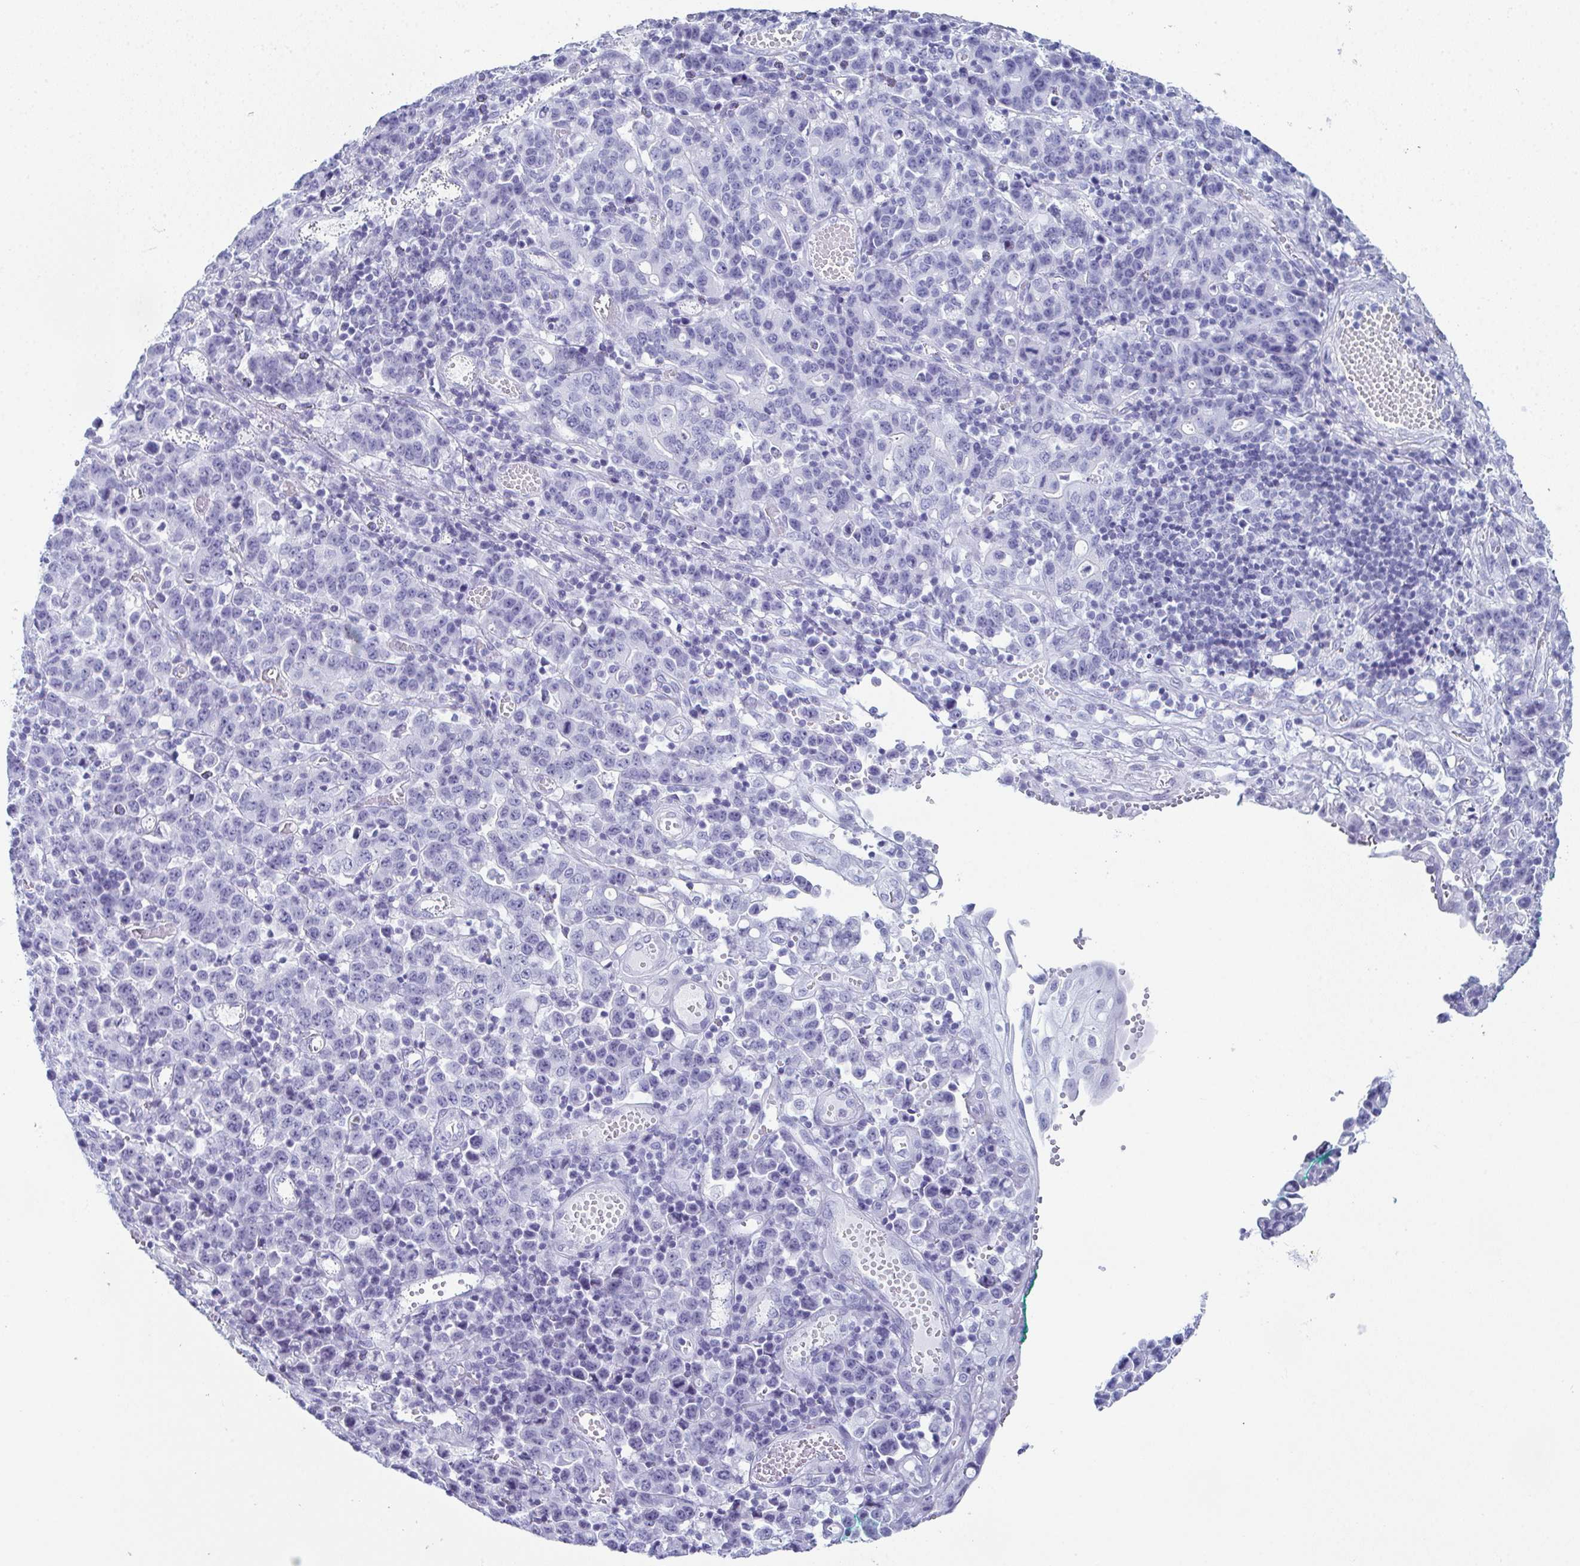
{"staining": {"intensity": "negative", "quantity": "none", "location": "none"}, "tissue": "stomach cancer", "cell_type": "Tumor cells", "image_type": "cancer", "snomed": [{"axis": "morphology", "description": "Adenocarcinoma, NOS"}, {"axis": "topography", "description": "Stomach, upper"}], "caption": "An immunohistochemistry histopathology image of stomach cancer is shown. There is no staining in tumor cells of stomach cancer.", "gene": "ENKUR", "patient": {"sex": "male", "age": 69}}